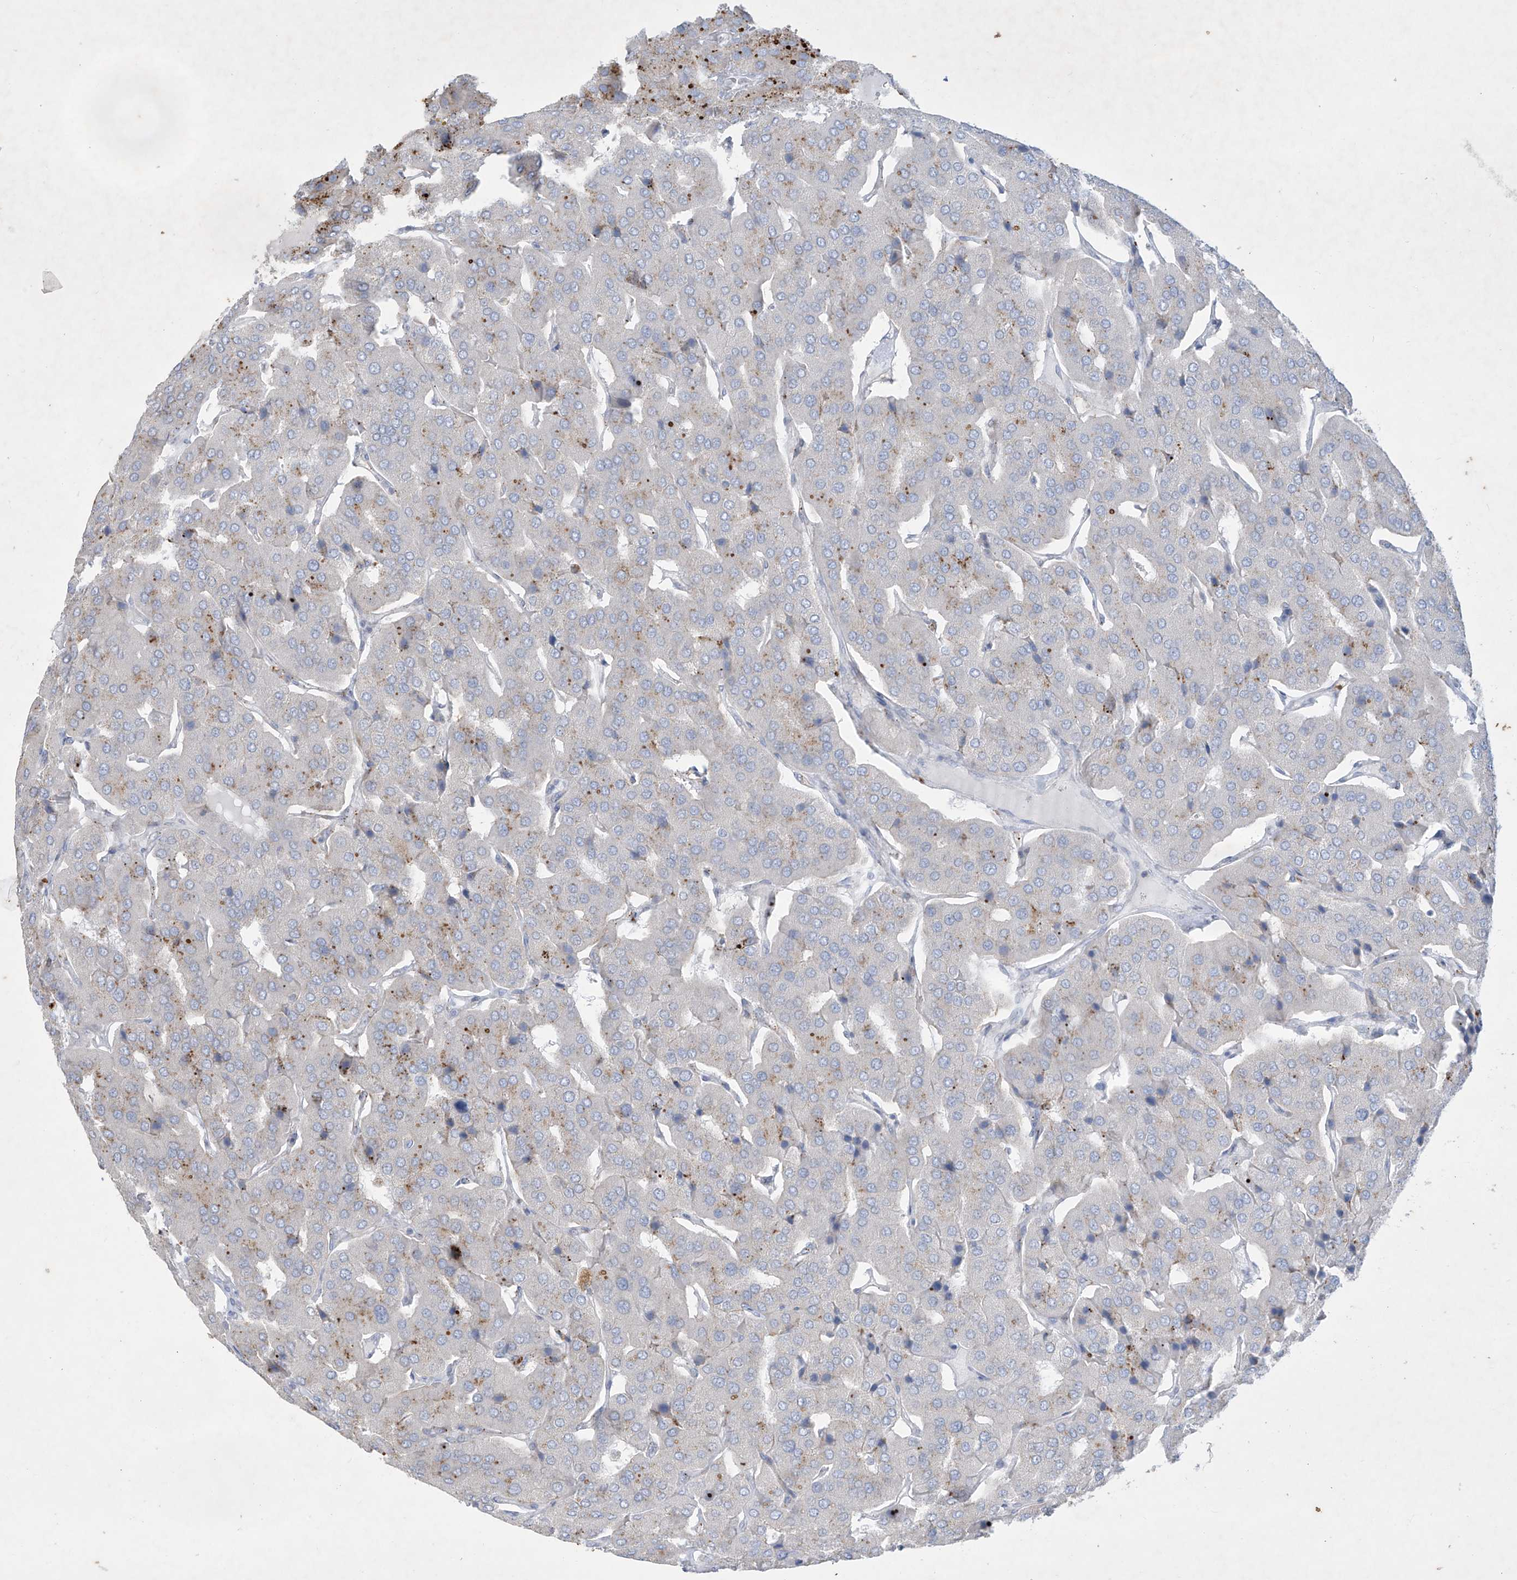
{"staining": {"intensity": "moderate", "quantity": "<25%", "location": "cytoplasmic/membranous"}, "tissue": "parathyroid gland", "cell_type": "Glandular cells", "image_type": "normal", "snomed": [{"axis": "morphology", "description": "Normal tissue, NOS"}, {"axis": "morphology", "description": "Adenoma, NOS"}, {"axis": "topography", "description": "Parathyroid gland"}], "caption": "Glandular cells exhibit moderate cytoplasmic/membranous expression in about <25% of cells in benign parathyroid gland. Nuclei are stained in blue.", "gene": "GPR137C", "patient": {"sex": "female", "age": 86}}